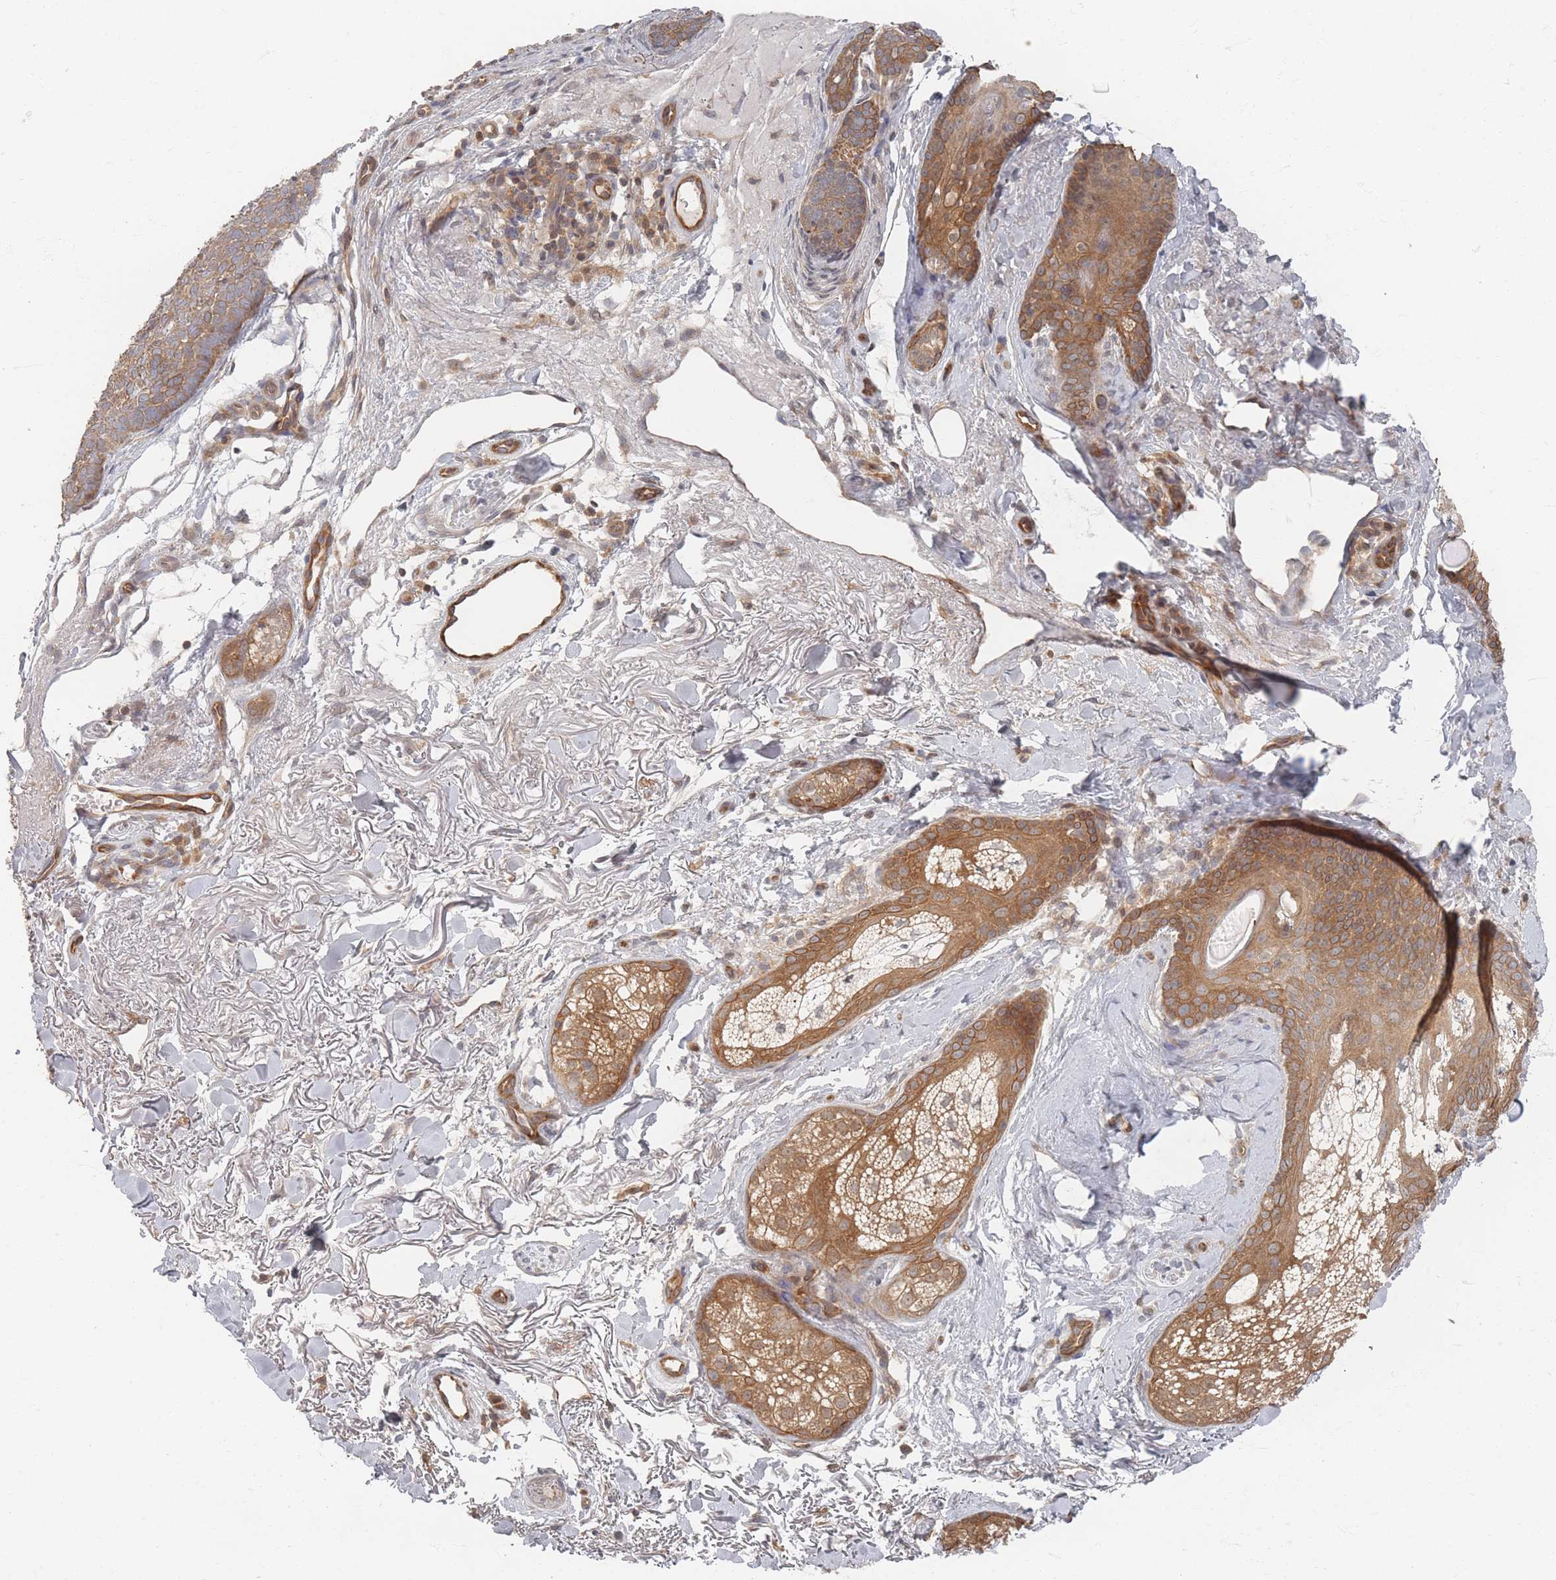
{"staining": {"intensity": "moderate", "quantity": ">75%", "location": "cytoplasmic/membranous"}, "tissue": "skin cancer", "cell_type": "Tumor cells", "image_type": "cancer", "snomed": [{"axis": "morphology", "description": "Basal cell carcinoma"}, {"axis": "topography", "description": "Skin"}], "caption": "A histopathology image of skin basal cell carcinoma stained for a protein displays moderate cytoplasmic/membranous brown staining in tumor cells.", "gene": "PSMD9", "patient": {"sex": "female", "age": 77}}